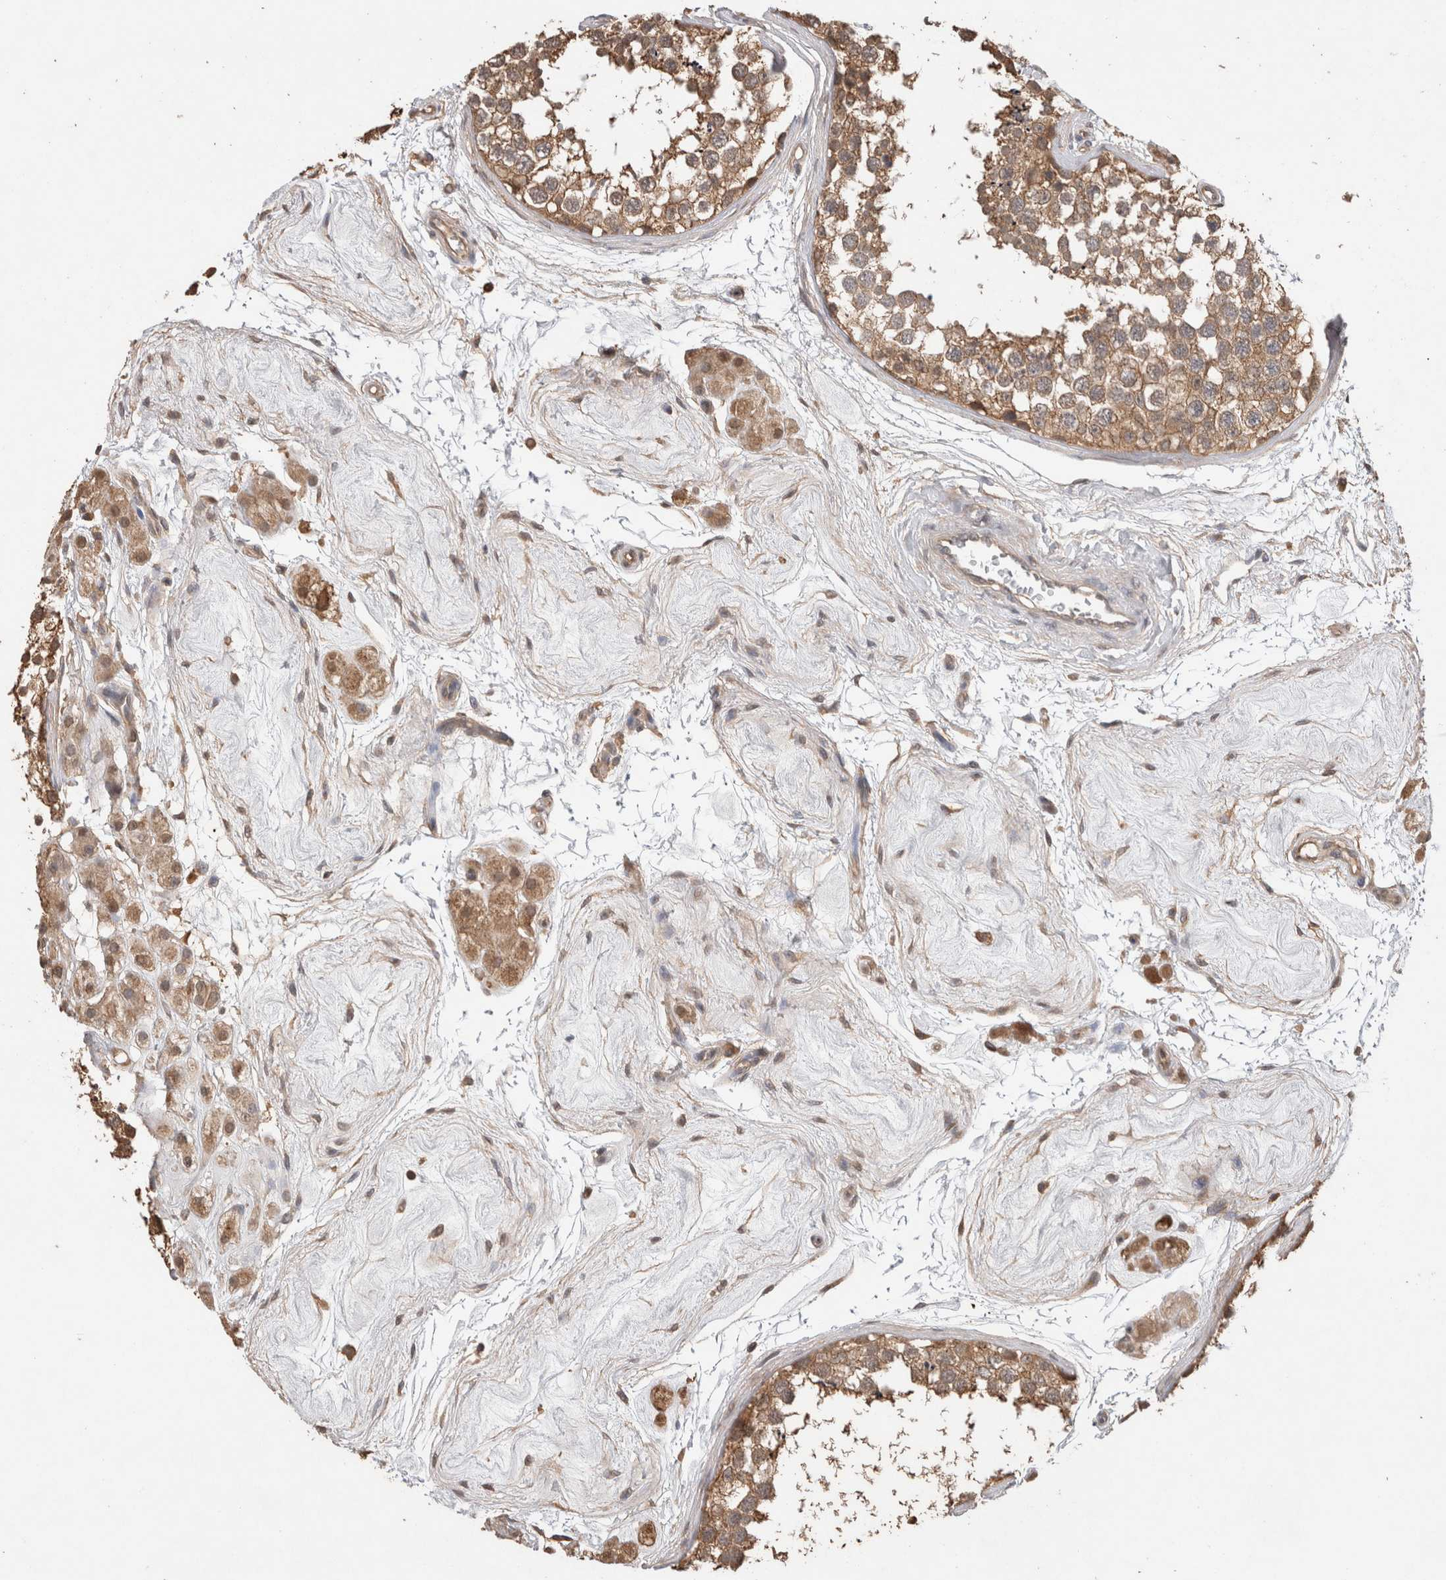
{"staining": {"intensity": "moderate", "quantity": ">75%", "location": "cytoplasmic/membranous"}, "tissue": "testis", "cell_type": "Cells in seminiferous ducts", "image_type": "normal", "snomed": [{"axis": "morphology", "description": "Normal tissue, NOS"}, {"axis": "topography", "description": "Testis"}], "caption": "This is a photomicrograph of immunohistochemistry staining of unremarkable testis, which shows moderate expression in the cytoplasmic/membranous of cells in seminiferous ducts.", "gene": "TRIM5", "patient": {"sex": "male", "age": 56}}